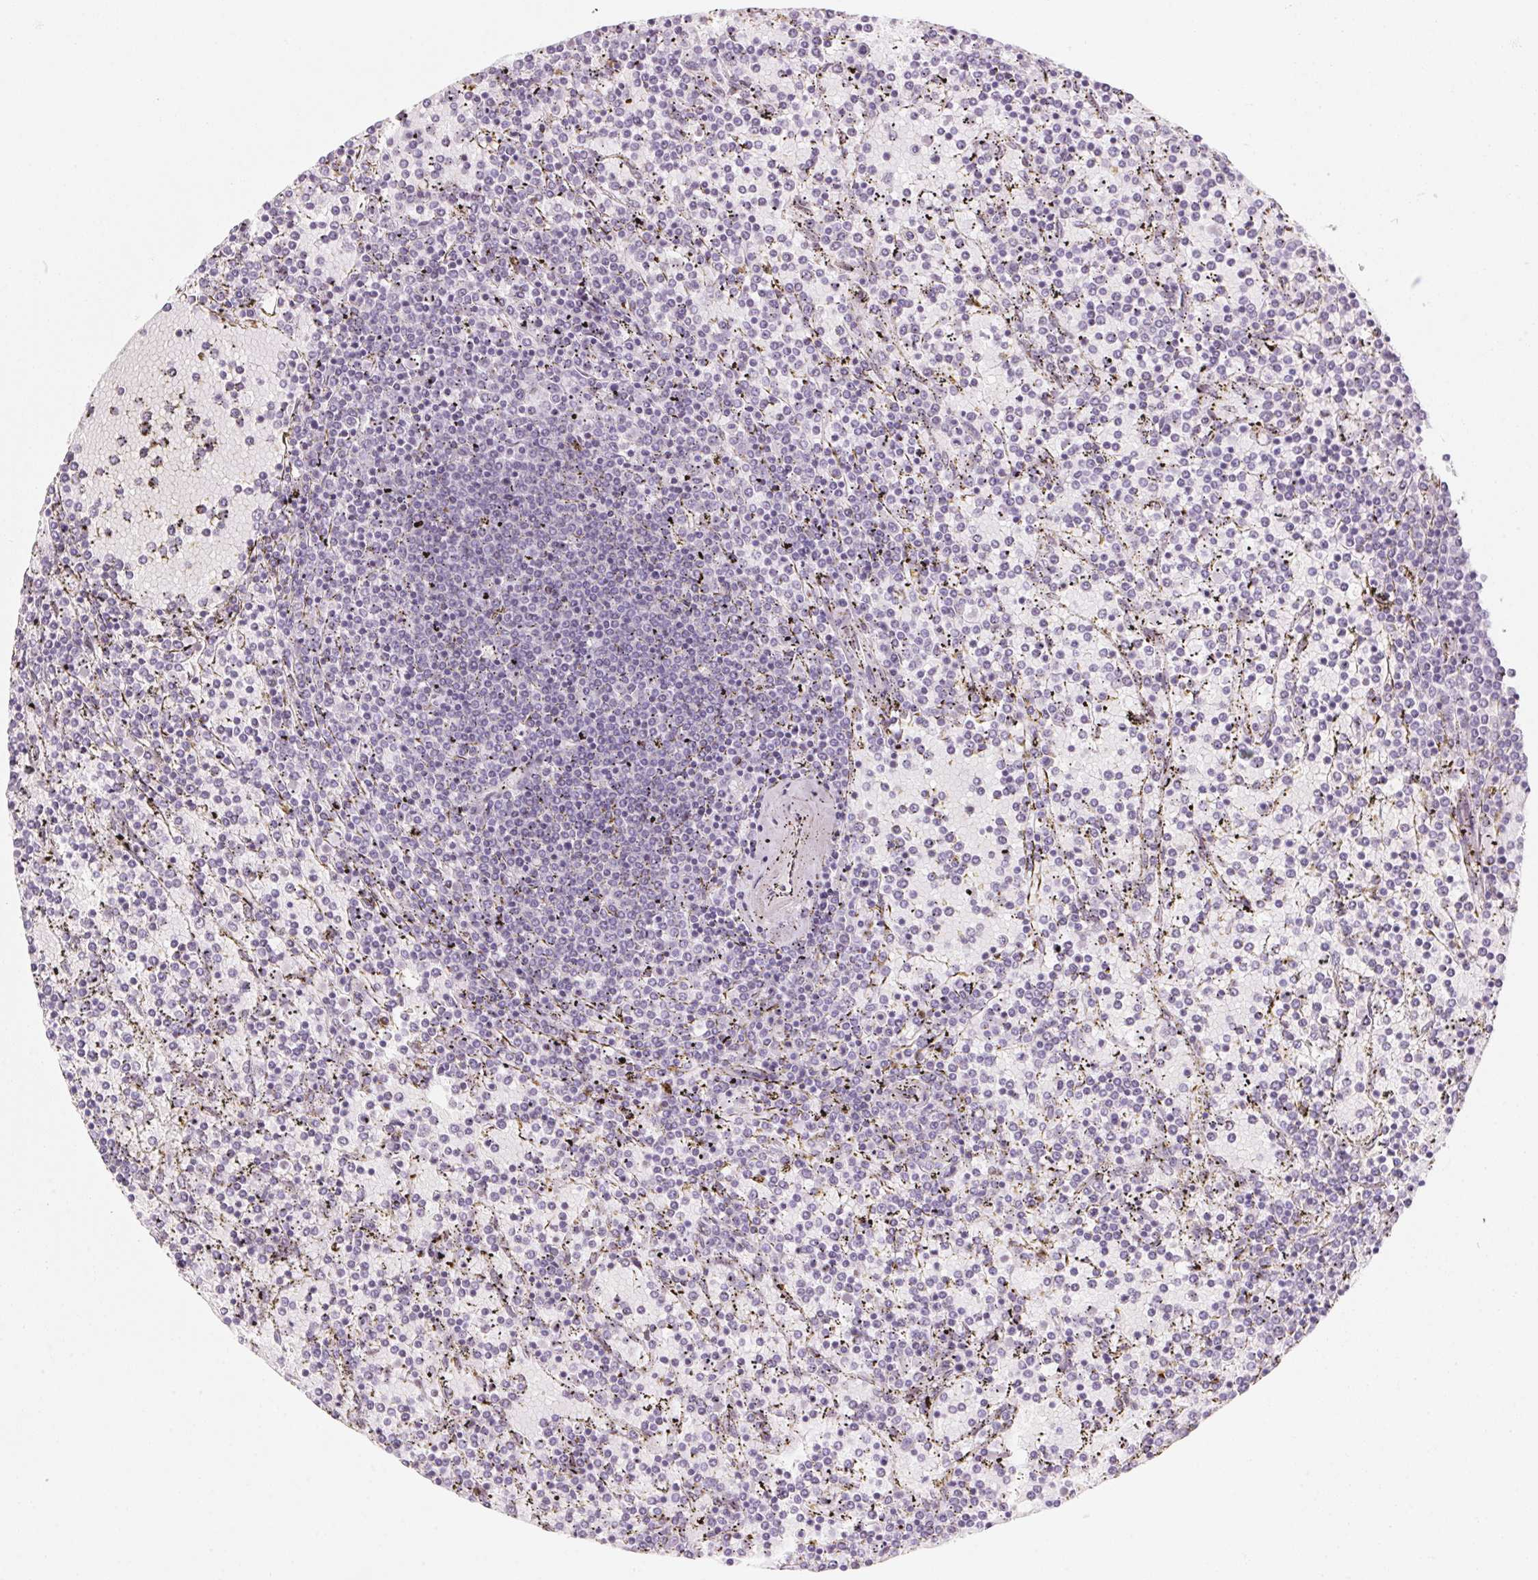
{"staining": {"intensity": "negative", "quantity": "none", "location": "none"}, "tissue": "lymphoma", "cell_type": "Tumor cells", "image_type": "cancer", "snomed": [{"axis": "morphology", "description": "Malignant lymphoma, non-Hodgkin's type, Low grade"}, {"axis": "topography", "description": "Spleen"}], "caption": "An image of human low-grade malignant lymphoma, non-Hodgkin's type is negative for staining in tumor cells.", "gene": "KCNQ2", "patient": {"sex": "female", "age": 77}}